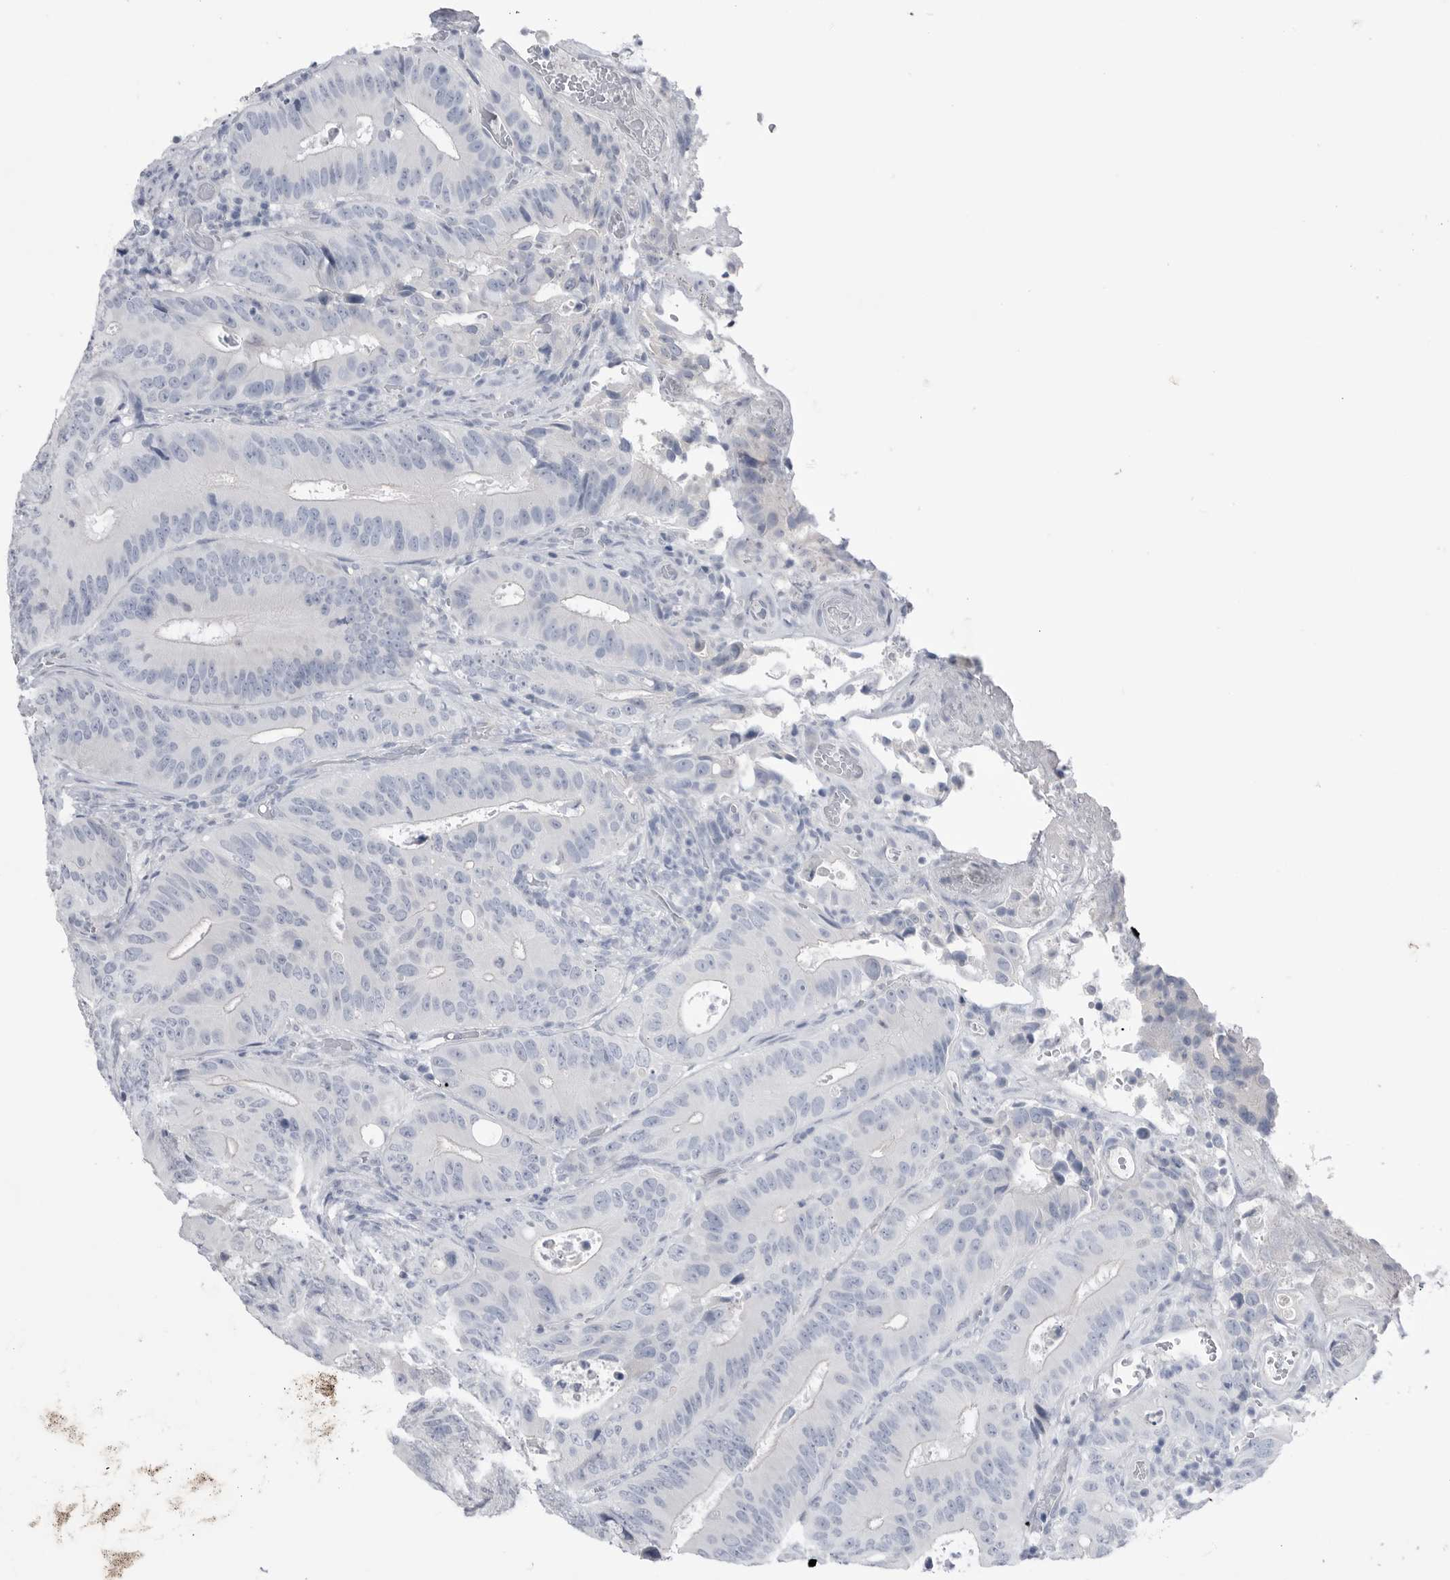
{"staining": {"intensity": "negative", "quantity": "none", "location": "none"}, "tissue": "colorectal cancer", "cell_type": "Tumor cells", "image_type": "cancer", "snomed": [{"axis": "morphology", "description": "Adenocarcinoma, NOS"}, {"axis": "topography", "description": "Colon"}], "caption": "IHC image of human colorectal cancer stained for a protein (brown), which displays no positivity in tumor cells.", "gene": "ABHD12", "patient": {"sex": "male", "age": 83}}